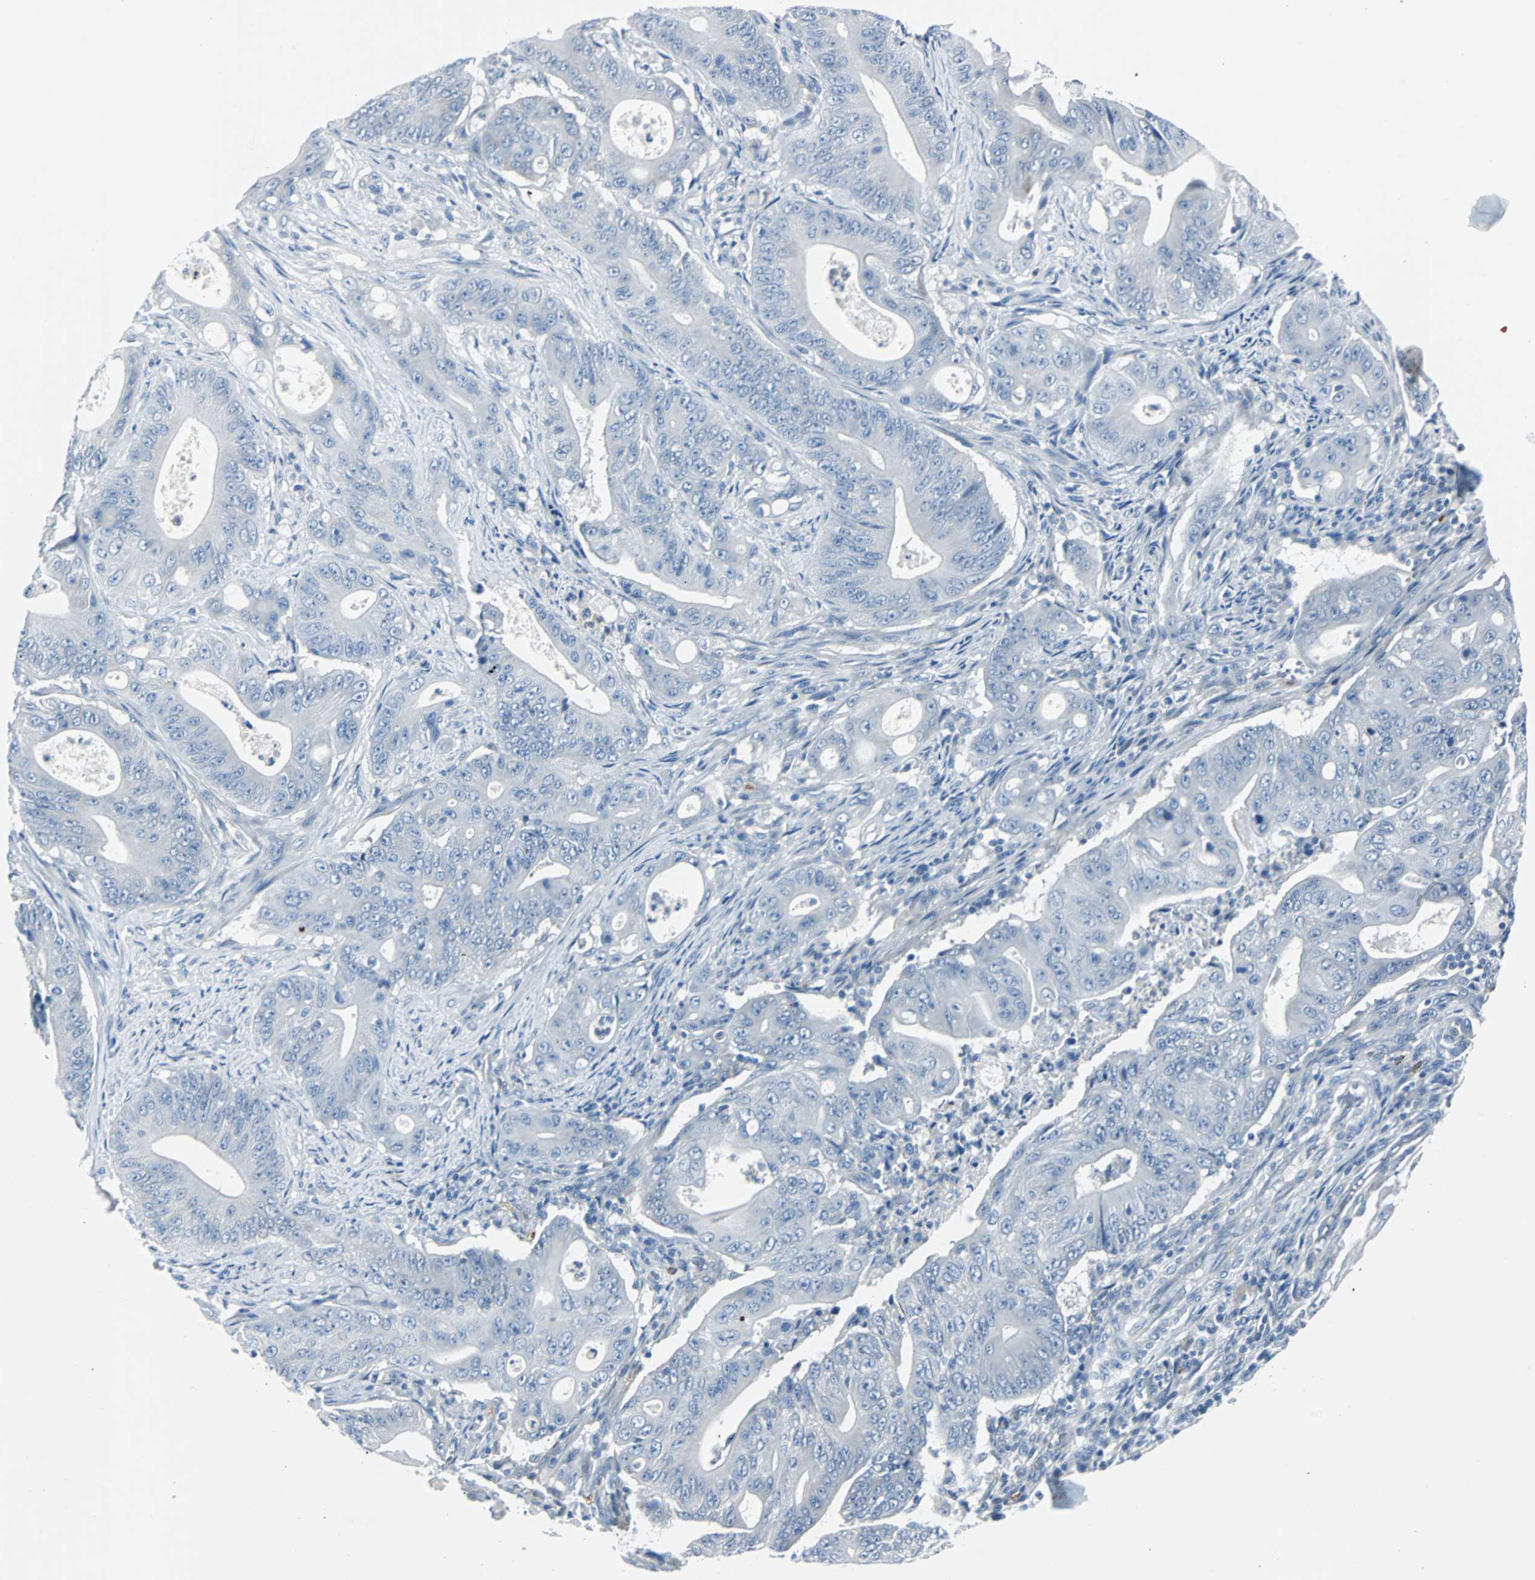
{"staining": {"intensity": "negative", "quantity": "none", "location": "none"}, "tissue": "pancreatic cancer", "cell_type": "Tumor cells", "image_type": "cancer", "snomed": [{"axis": "morphology", "description": "Normal tissue, NOS"}, {"axis": "topography", "description": "Lymph node"}], "caption": "There is no significant positivity in tumor cells of pancreatic cancer.", "gene": "RASA1", "patient": {"sex": "male", "age": 62}}